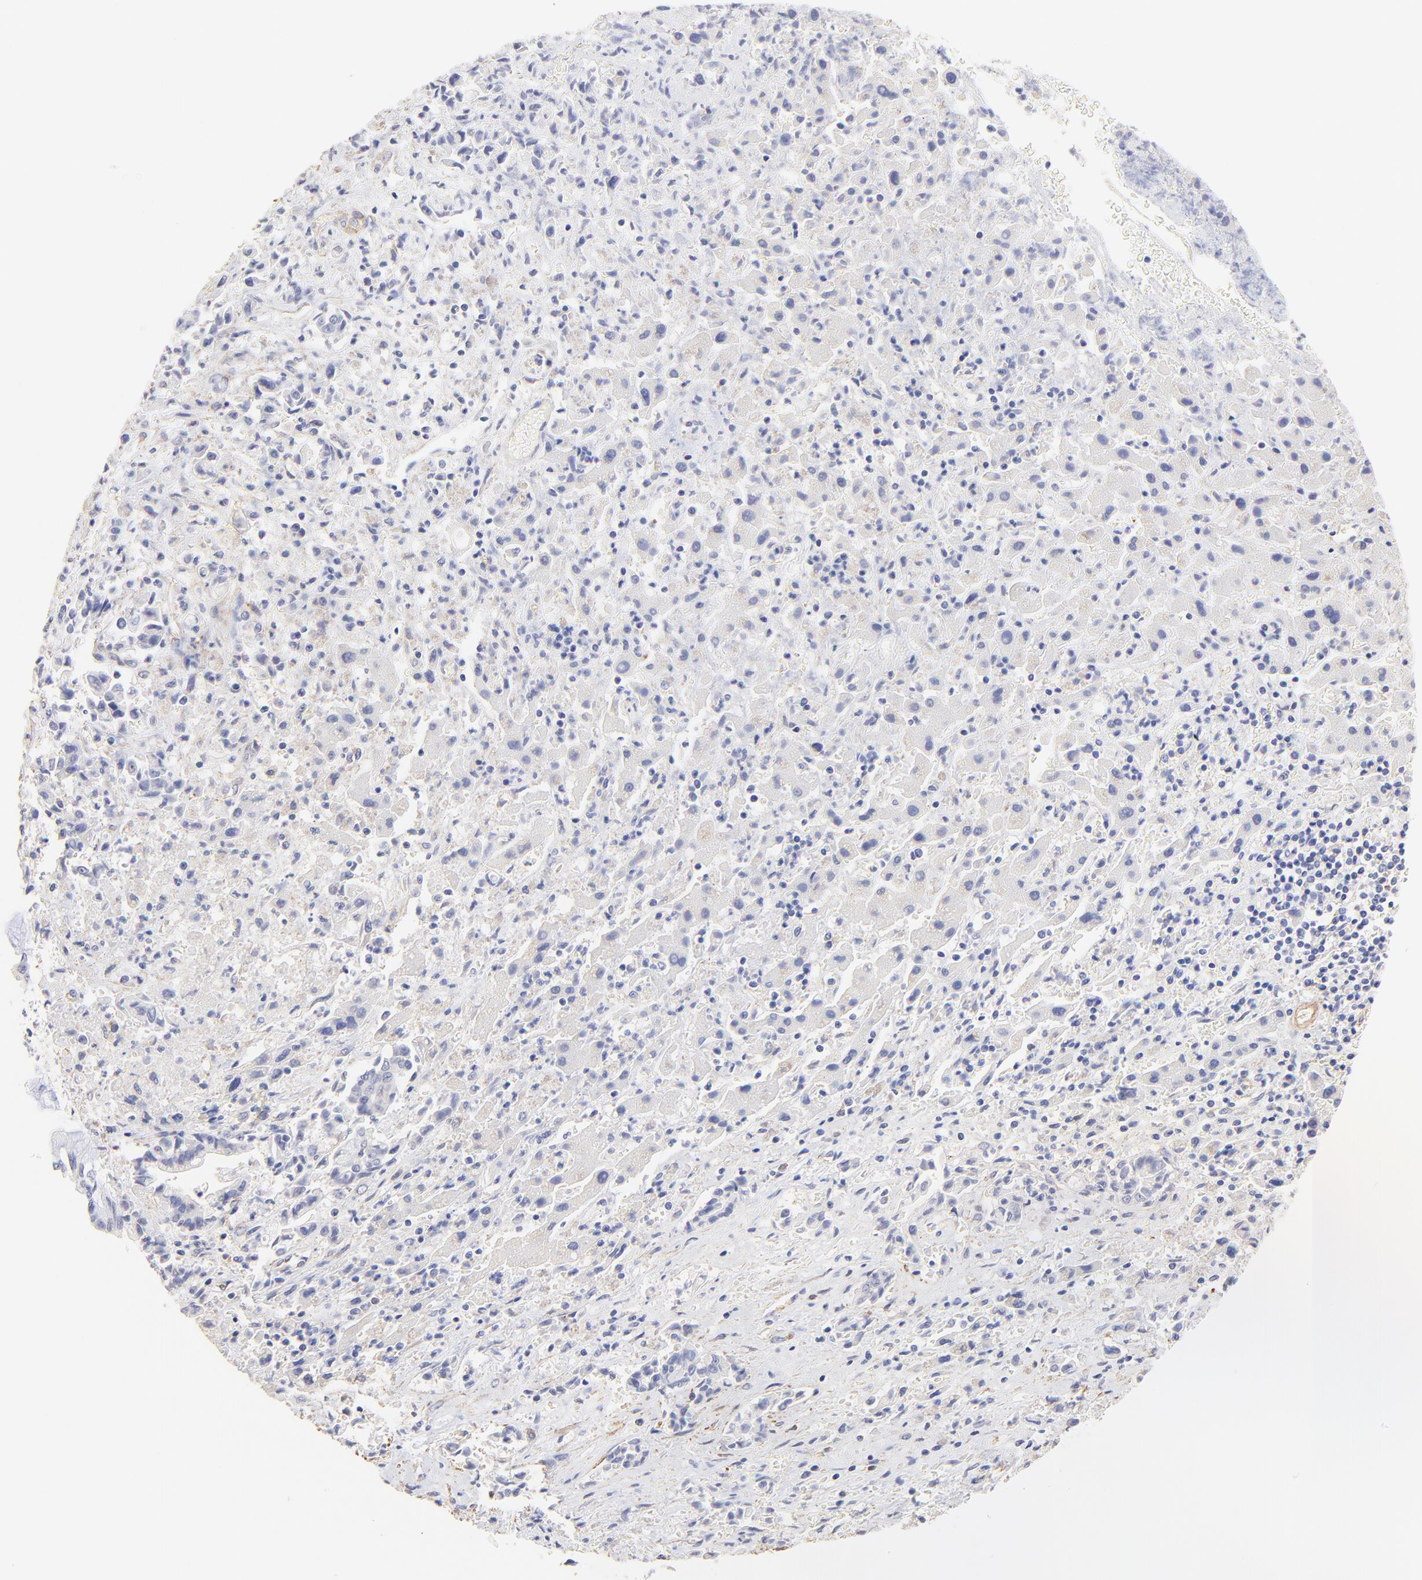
{"staining": {"intensity": "negative", "quantity": "none", "location": "none"}, "tissue": "liver cancer", "cell_type": "Tumor cells", "image_type": "cancer", "snomed": [{"axis": "morphology", "description": "Cholangiocarcinoma"}, {"axis": "topography", "description": "Liver"}], "caption": "This is a photomicrograph of IHC staining of liver cancer (cholangiocarcinoma), which shows no positivity in tumor cells.", "gene": "ACTRT1", "patient": {"sex": "male", "age": 57}}